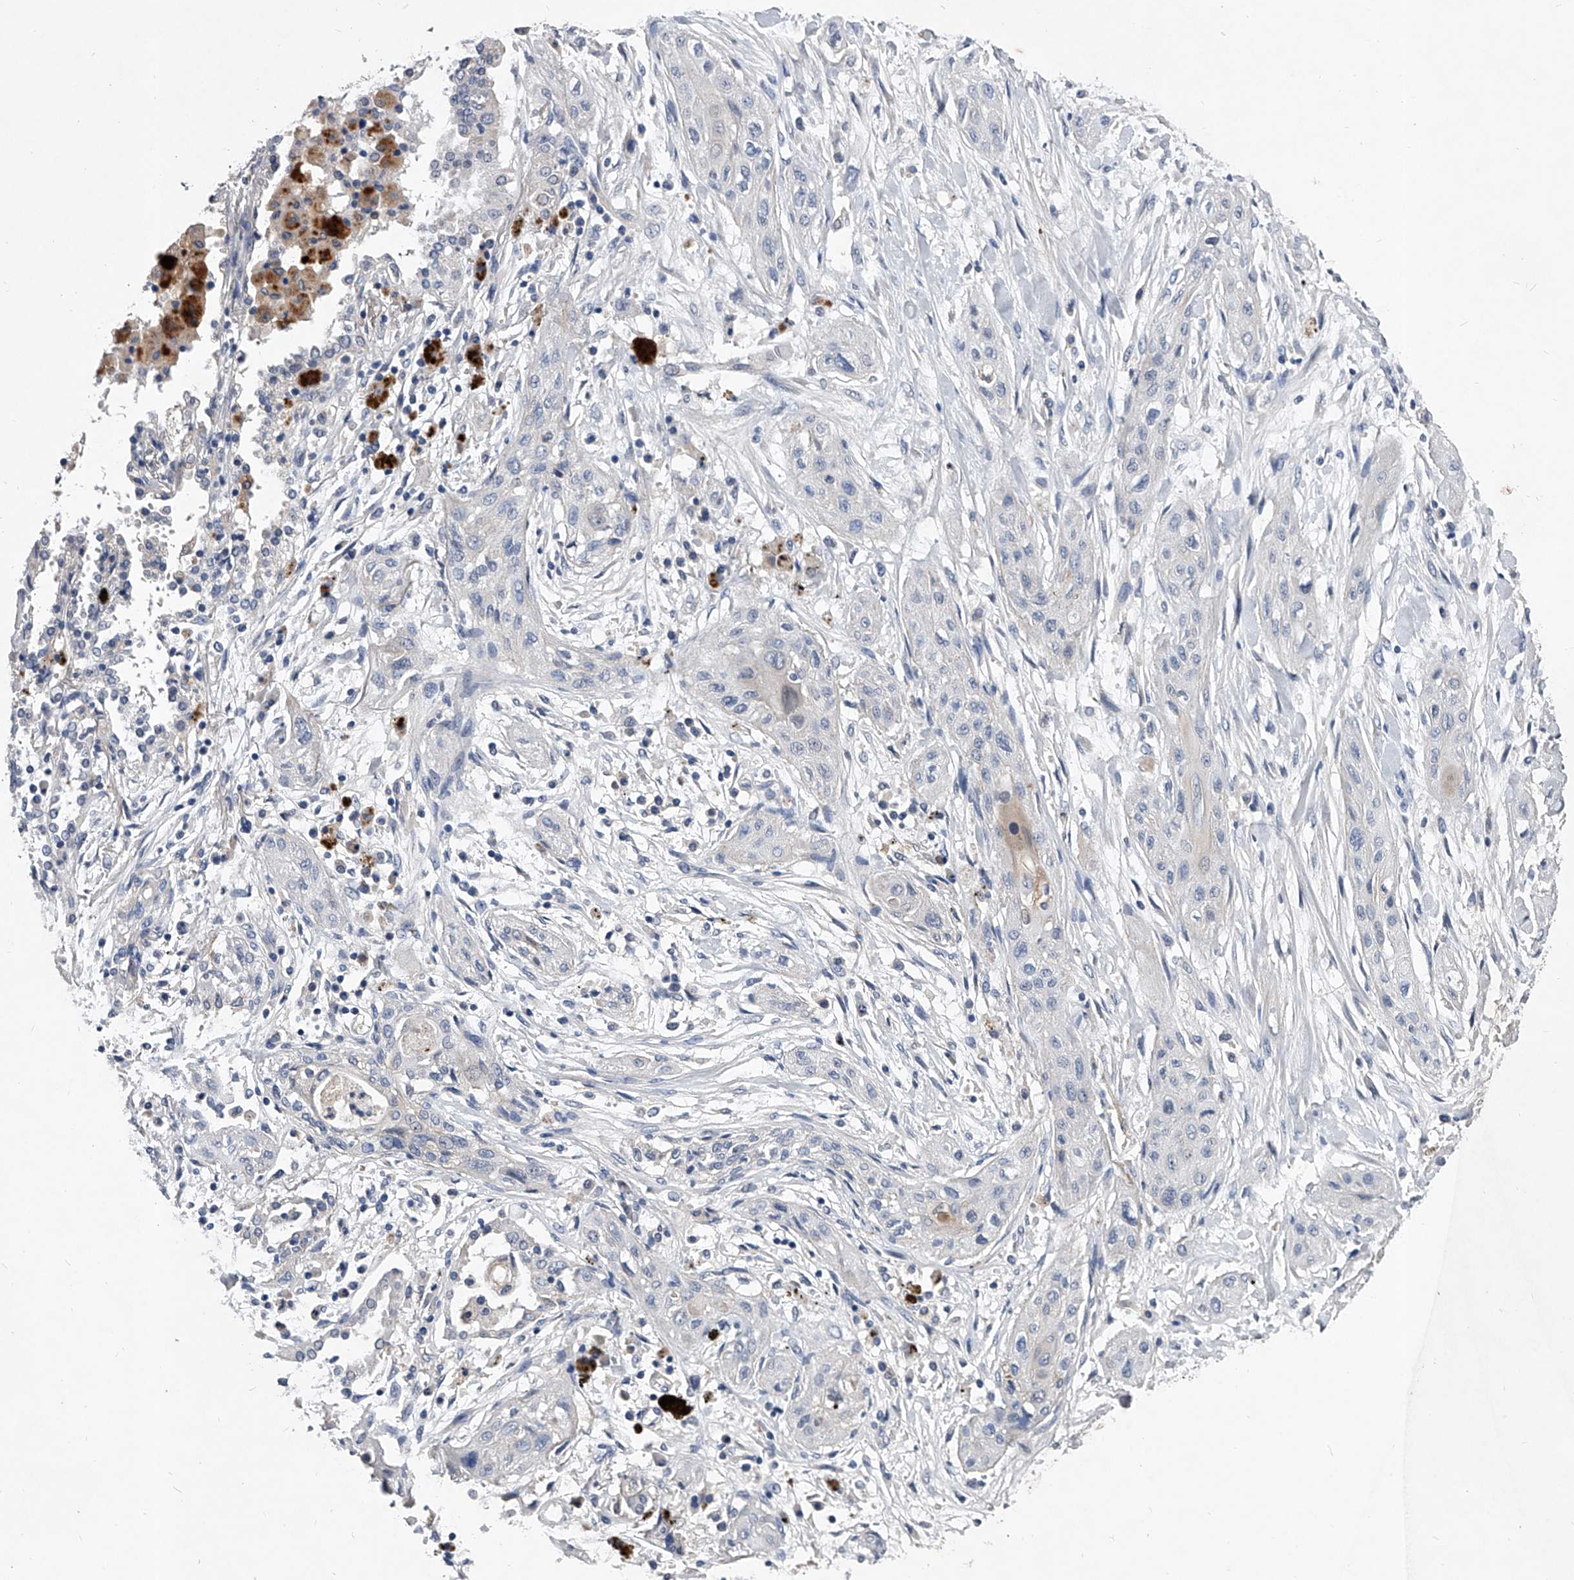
{"staining": {"intensity": "negative", "quantity": "none", "location": "none"}, "tissue": "lung cancer", "cell_type": "Tumor cells", "image_type": "cancer", "snomed": [{"axis": "morphology", "description": "Squamous cell carcinoma, NOS"}, {"axis": "topography", "description": "Lung"}], "caption": "Immunohistochemistry (IHC) of human lung cancer (squamous cell carcinoma) displays no expression in tumor cells.", "gene": "C5", "patient": {"sex": "female", "age": 47}}